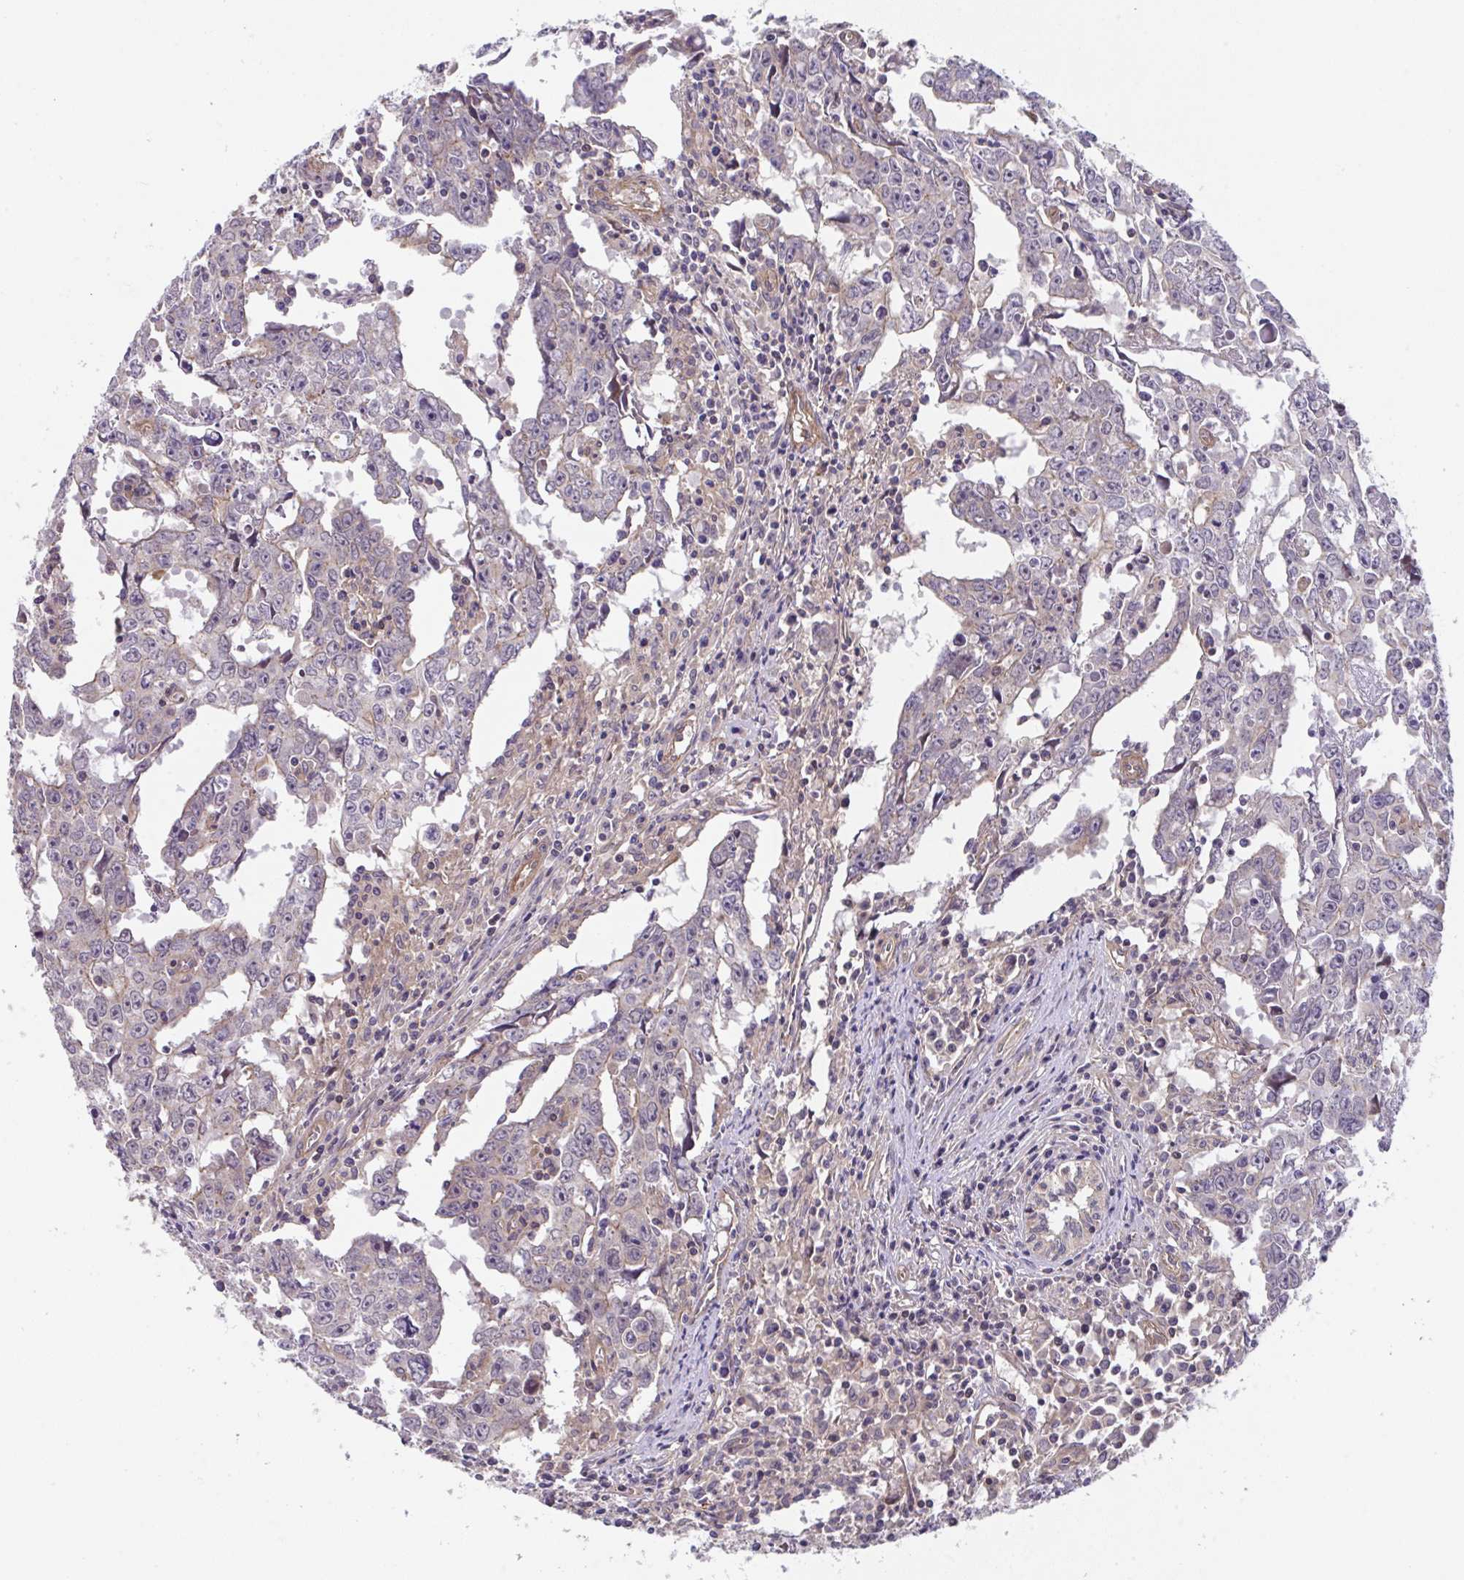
{"staining": {"intensity": "weak", "quantity": "<25%", "location": "cytoplasmic/membranous"}, "tissue": "testis cancer", "cell_type": "Tumor cells", "image_type": "cancer", "snomed": [{"axis": "morphology", "description": "Carcinoma, Embryonal, NOS"}, {"axis": "topography", "description": "Testis"}], "caption": "Testis embryonal carcinoma was stained to show a protein in brown. There is no significant expression in tumor cells.", "gene": "ZNF696", "patient": {"sex": "male", "age": 22}}